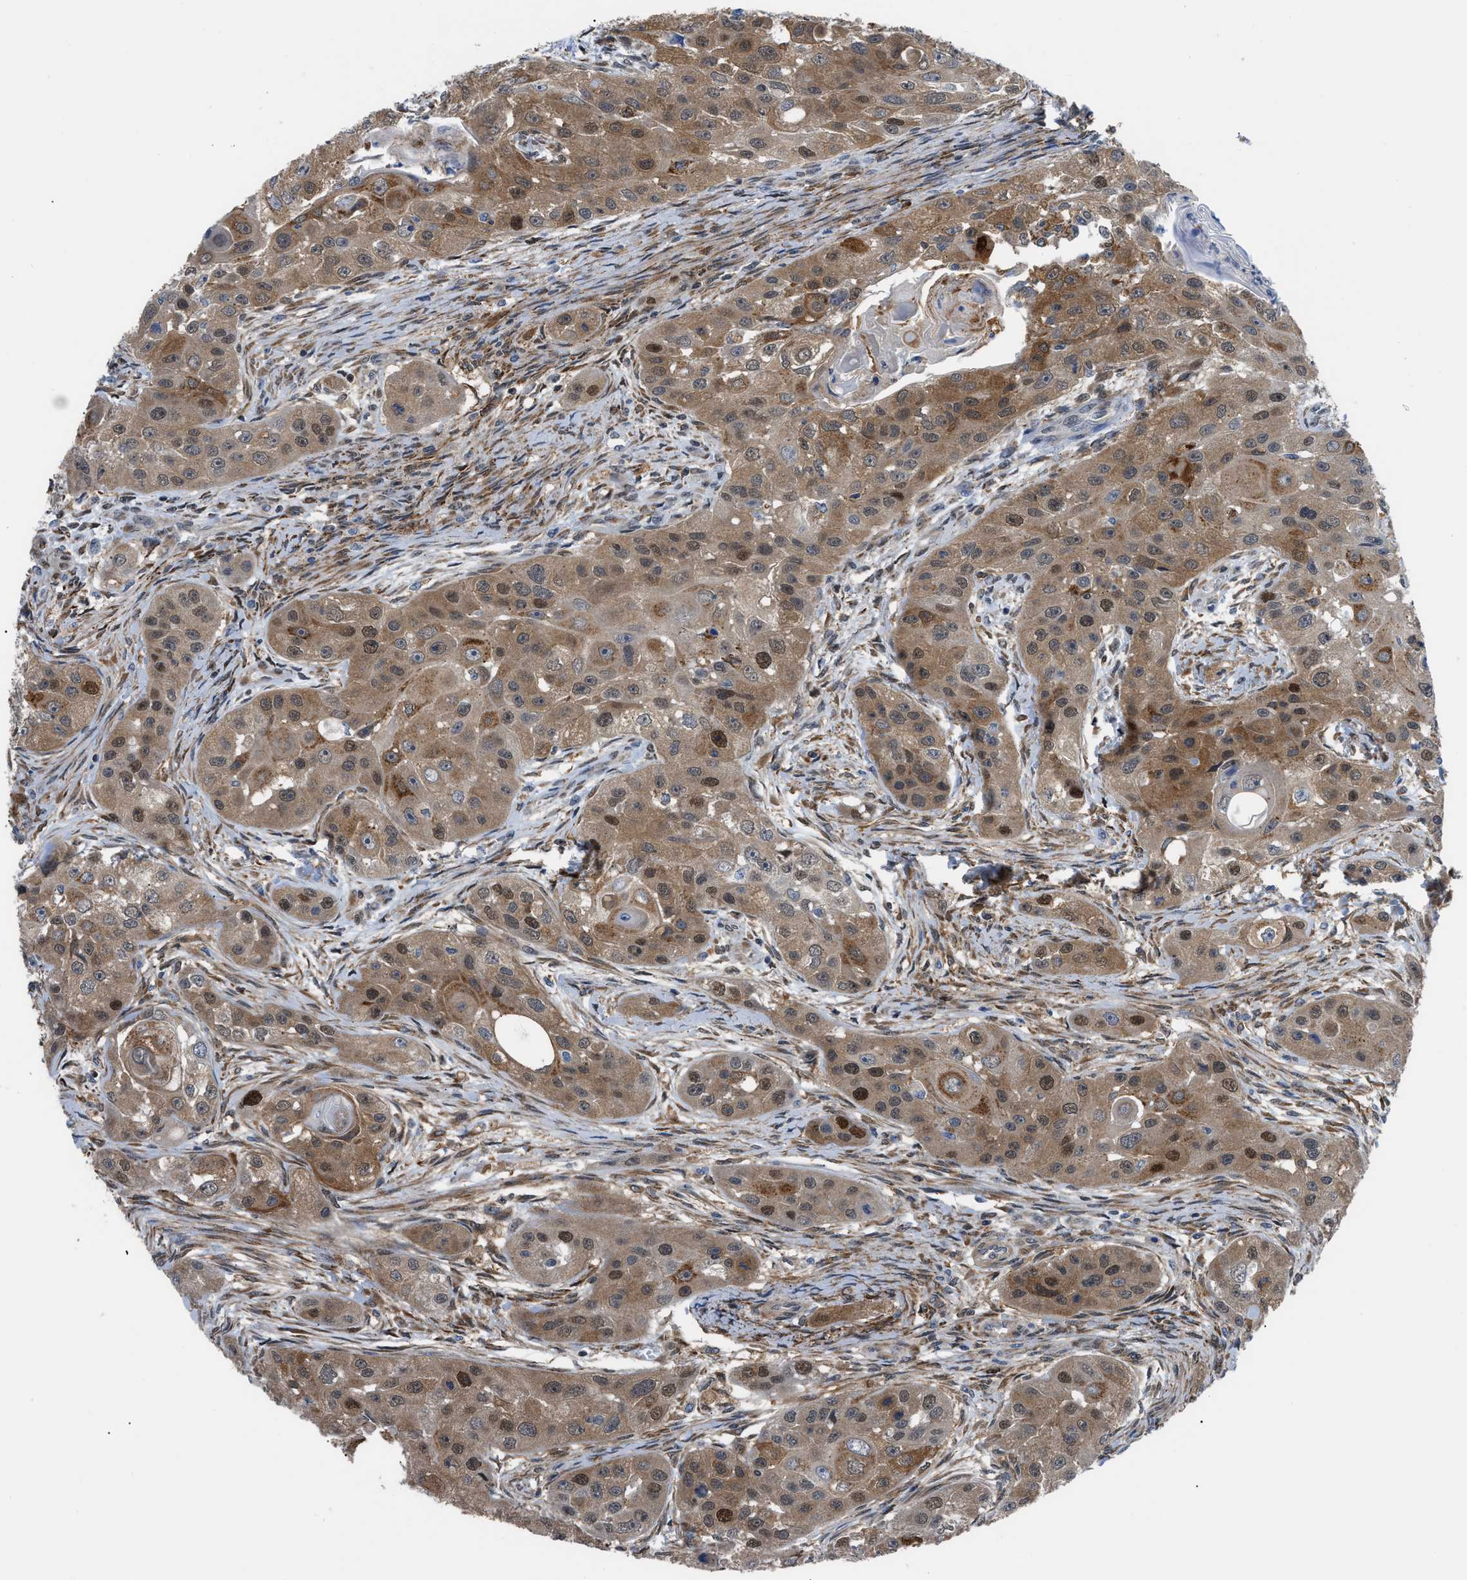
{"staining": {"intensity": "moderate", "quantity": ">75%", "location": "cytoplasmic/membranous,nuclear"}, "tissue": "head and neck cancer", "cell_type": "Tumor cells", "image_type": "cancer", "snomed": [{"axis": "morphology", "description": "Normal tissue, NOS"}, {"axis": "morphology", "description": "Squamous cell carcinoma, NOS"}, {"axis": "topography", "description": "Skeletal muscle"}, {"axis": "topography", "description": "Head-Neck"}], "caption": "Tumor cells display medium levels of moderate cytoplasmic/membranous and nuclear positivity in about >75% of cells in human head and neck squamous cell carcinoma. (Brightfield microscopy of DAB IHC at high magnification).", "gene": "TMEM45B", "patient": {"sex": "male", "age": 51}}